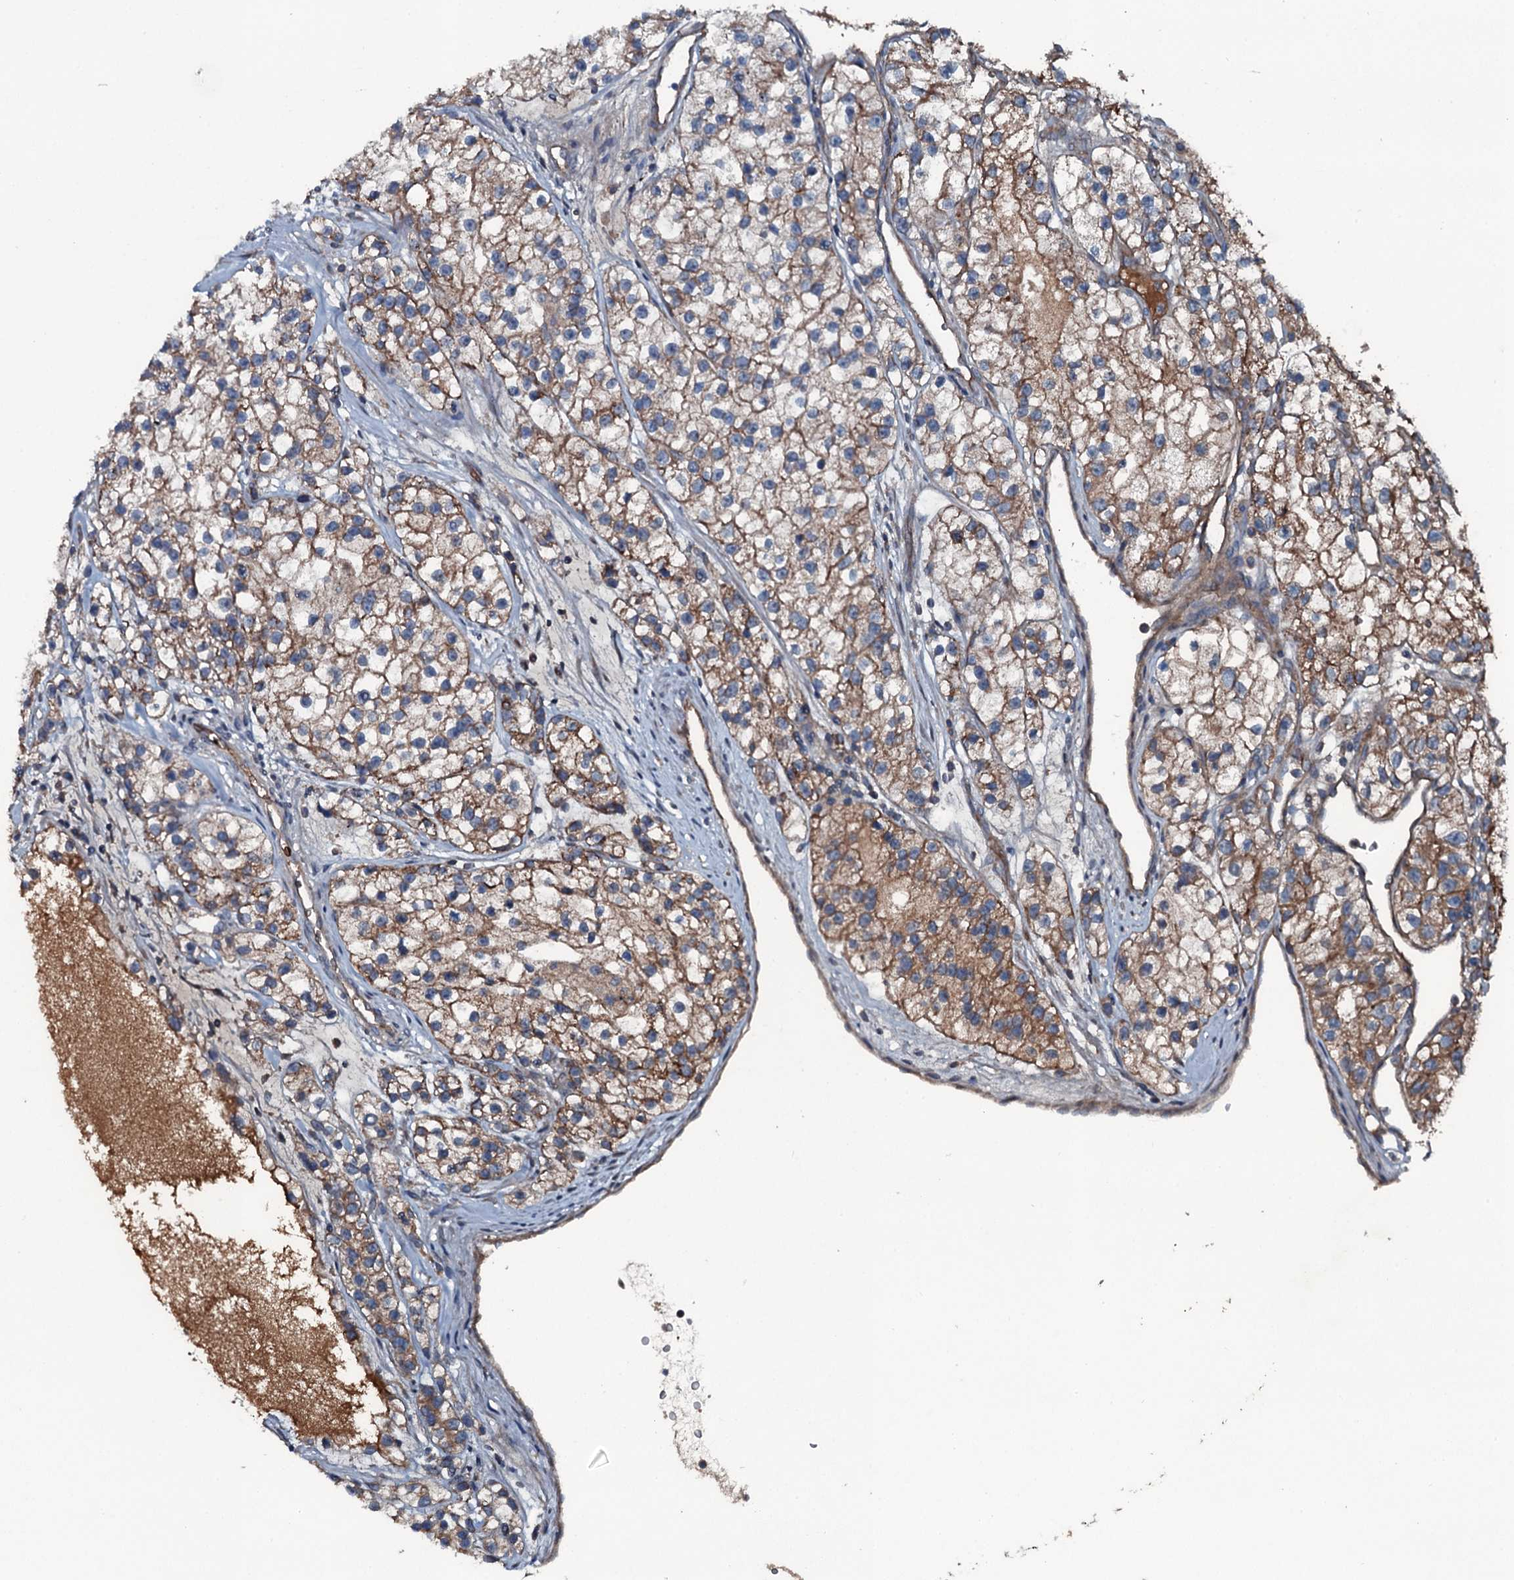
{"staining": {"intensity": "moderate", "quantity": ">75%", "location": "cytoplasmic/membranous"}, "tissue": "renal cancer", "cell_type": "Tumor cells", "image_type": "cancer", "snomed": [{"axis": "morphology", "description": "Adenocarcinoma, NOS"}, {"axis": "topography", "description": "Kidney"}], "caption": "Moderate cytoplasmic/membranous staining for a protein is seen in approximately >75% of tumor cells of adenocarcinoma (renal) using immunohistochemistry (IHC).", "gene": "TRIM7", "patient": {"sex": "female", "age": 57}}